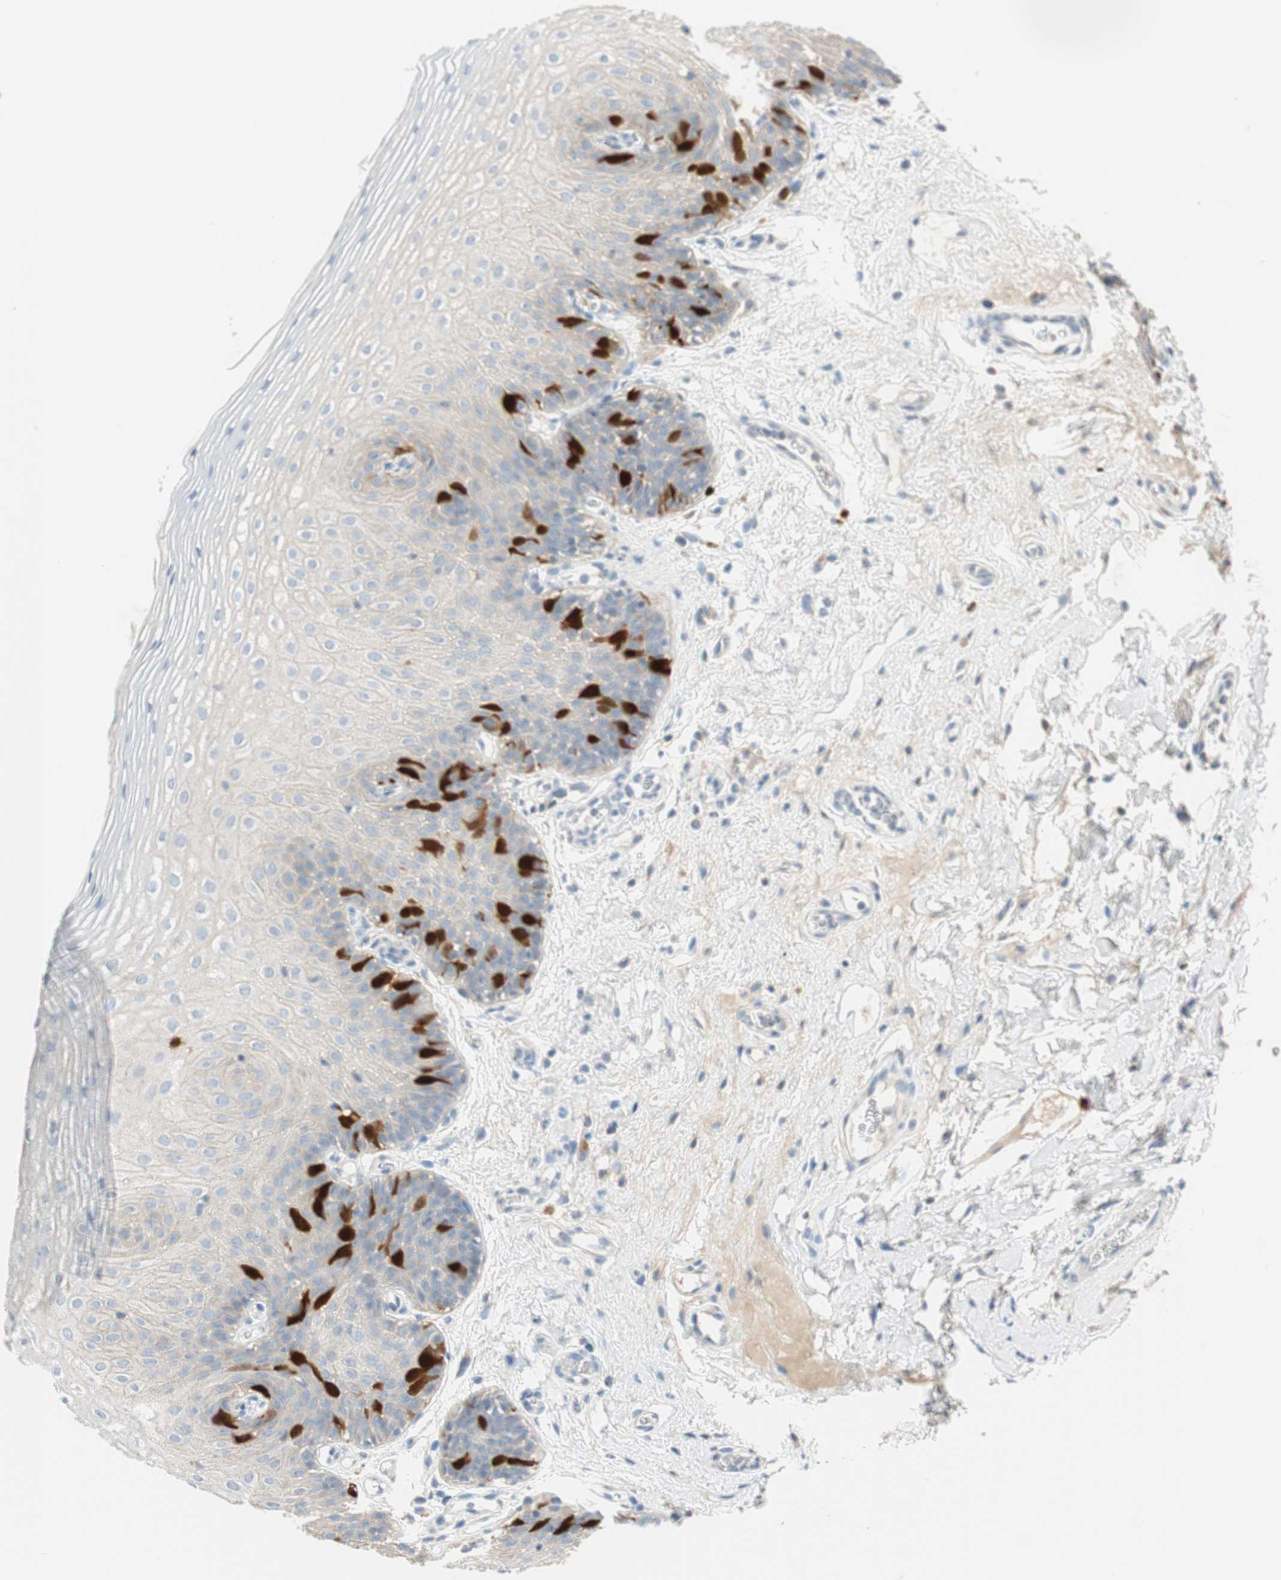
{"staining": {"intensity": "strong", "quantity": "<25%", "location": "cytoplasmic/membranous,nuclear"}, "tissue": "oral mucosa", "cell_type": "Squamous epithelial cells", "image_type": "normal", "snomed": [{"axis": "morphology", "description": "Normal tissue, NOS"}, {"axis": "morphology", "description": "Squamous cell carcinoma, NOS"}, {"axis": "topography", "description": "Skeletal muscle"}, {"axis": "topography", "description": "Oral tissue"}], "caption": "Immunohistochemistry histopathology image of normal oral mucosa: human oral mucosa stained using immunohistochemistry (IHC) demonstrates medium levels of strong protein expression localized specifically in the cytoplasmic/membranous,nuclear of squamous epithelial cells, appearing as a cytoplasmic/membranous,nuclear brown color.", "gene": "PTTG1", "patient": {"sex": "male", "age": 71}}